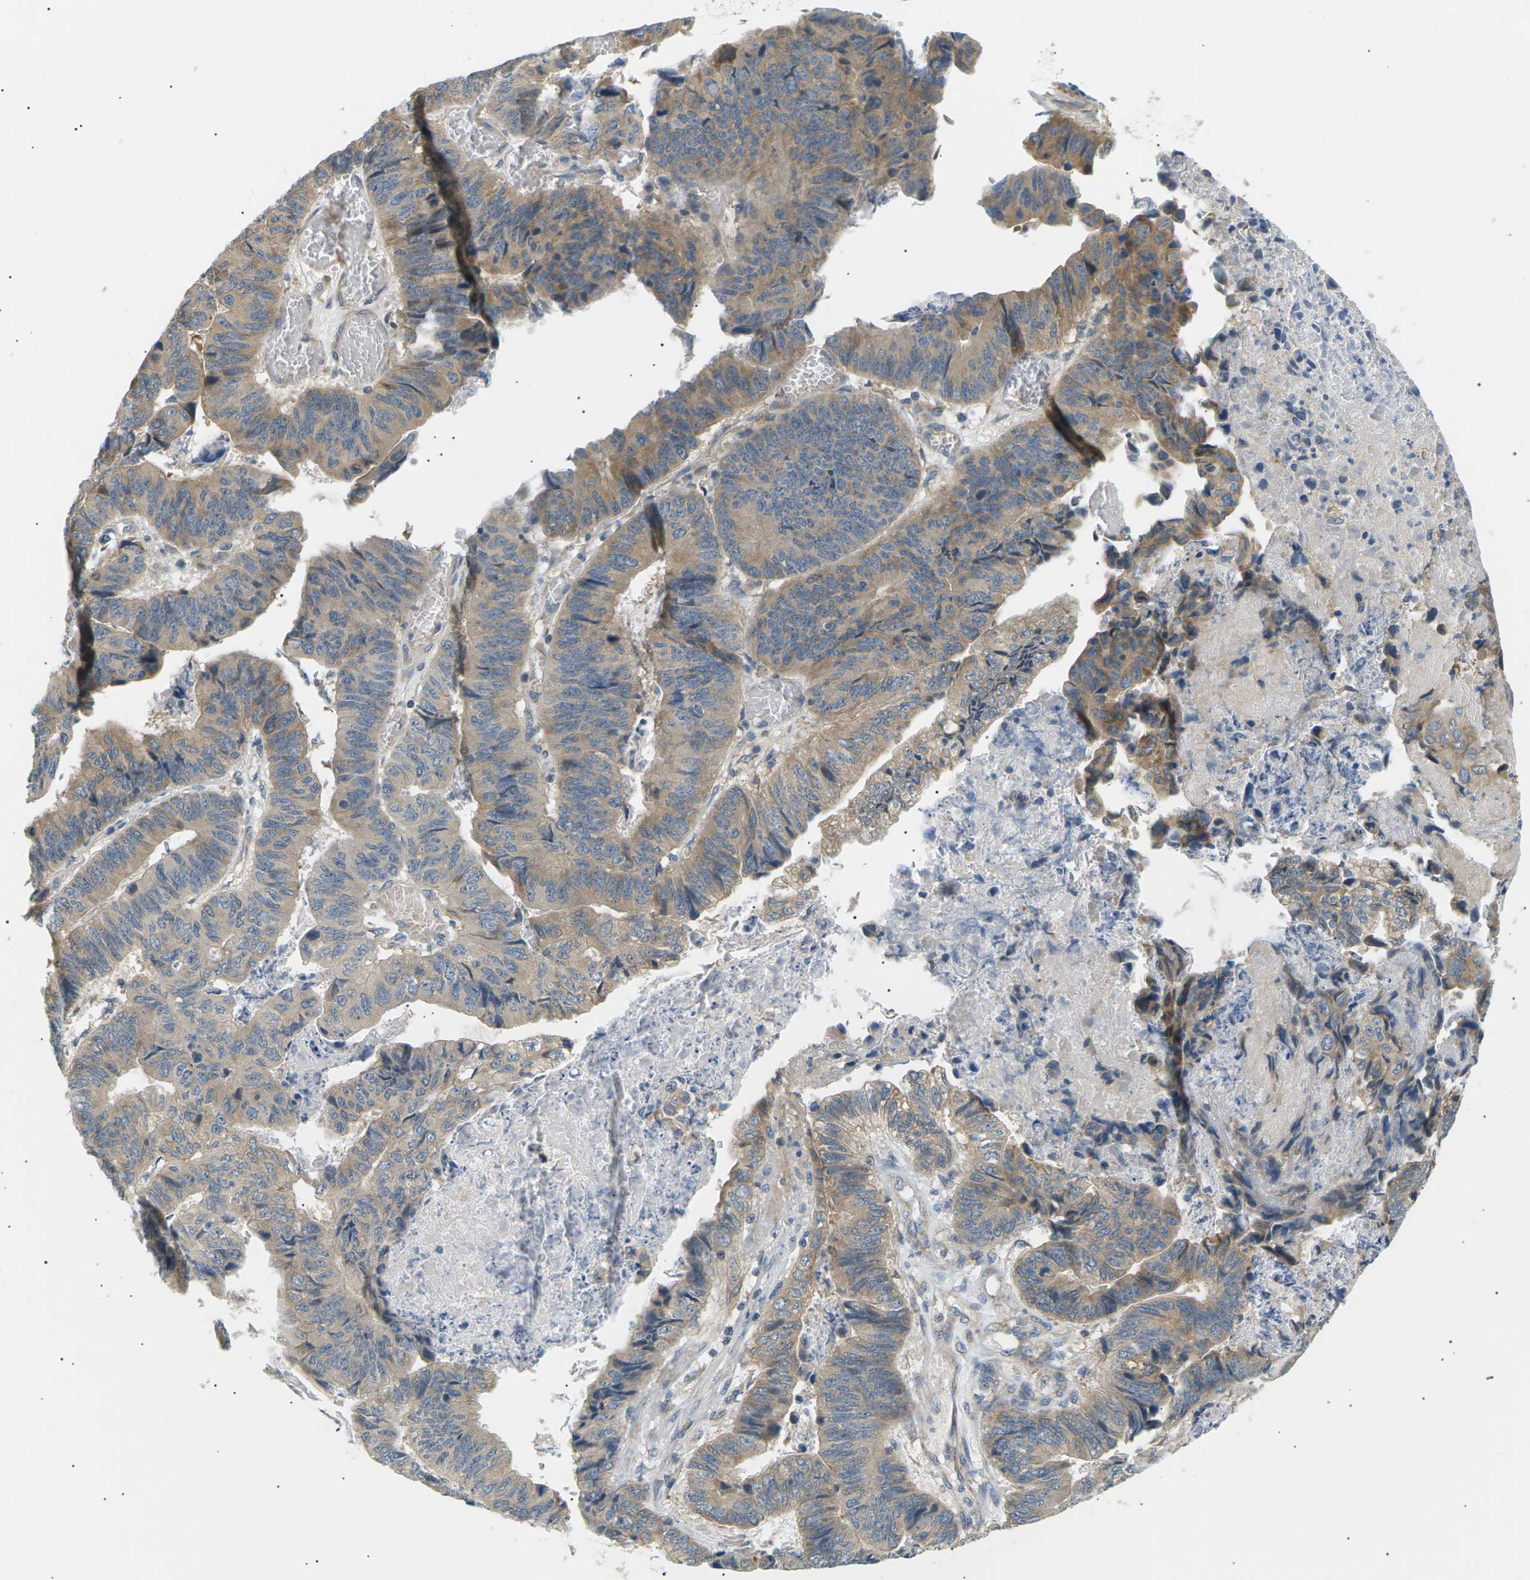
{"staining": {"intensity": "moderate", "quantity": "<25%", "location": "cytoplasmic/membranous"}, "tissue": "stomach cancer", "cell_type": "Tumor cells", "image_type": "cancer", "snomed": [{"axis": "morphology", "description": "Adenocarcinoma, NOS"}, {"axis": "topography", "description": "Stomach, lower"}], "caption": "Moderate cytoplasmic/membranous expression is present in about <25% of tumor cells in stomach adenocarcinoma.", "gene": "TBC1D8", "patient": {"sex": "male", "age": 77}}